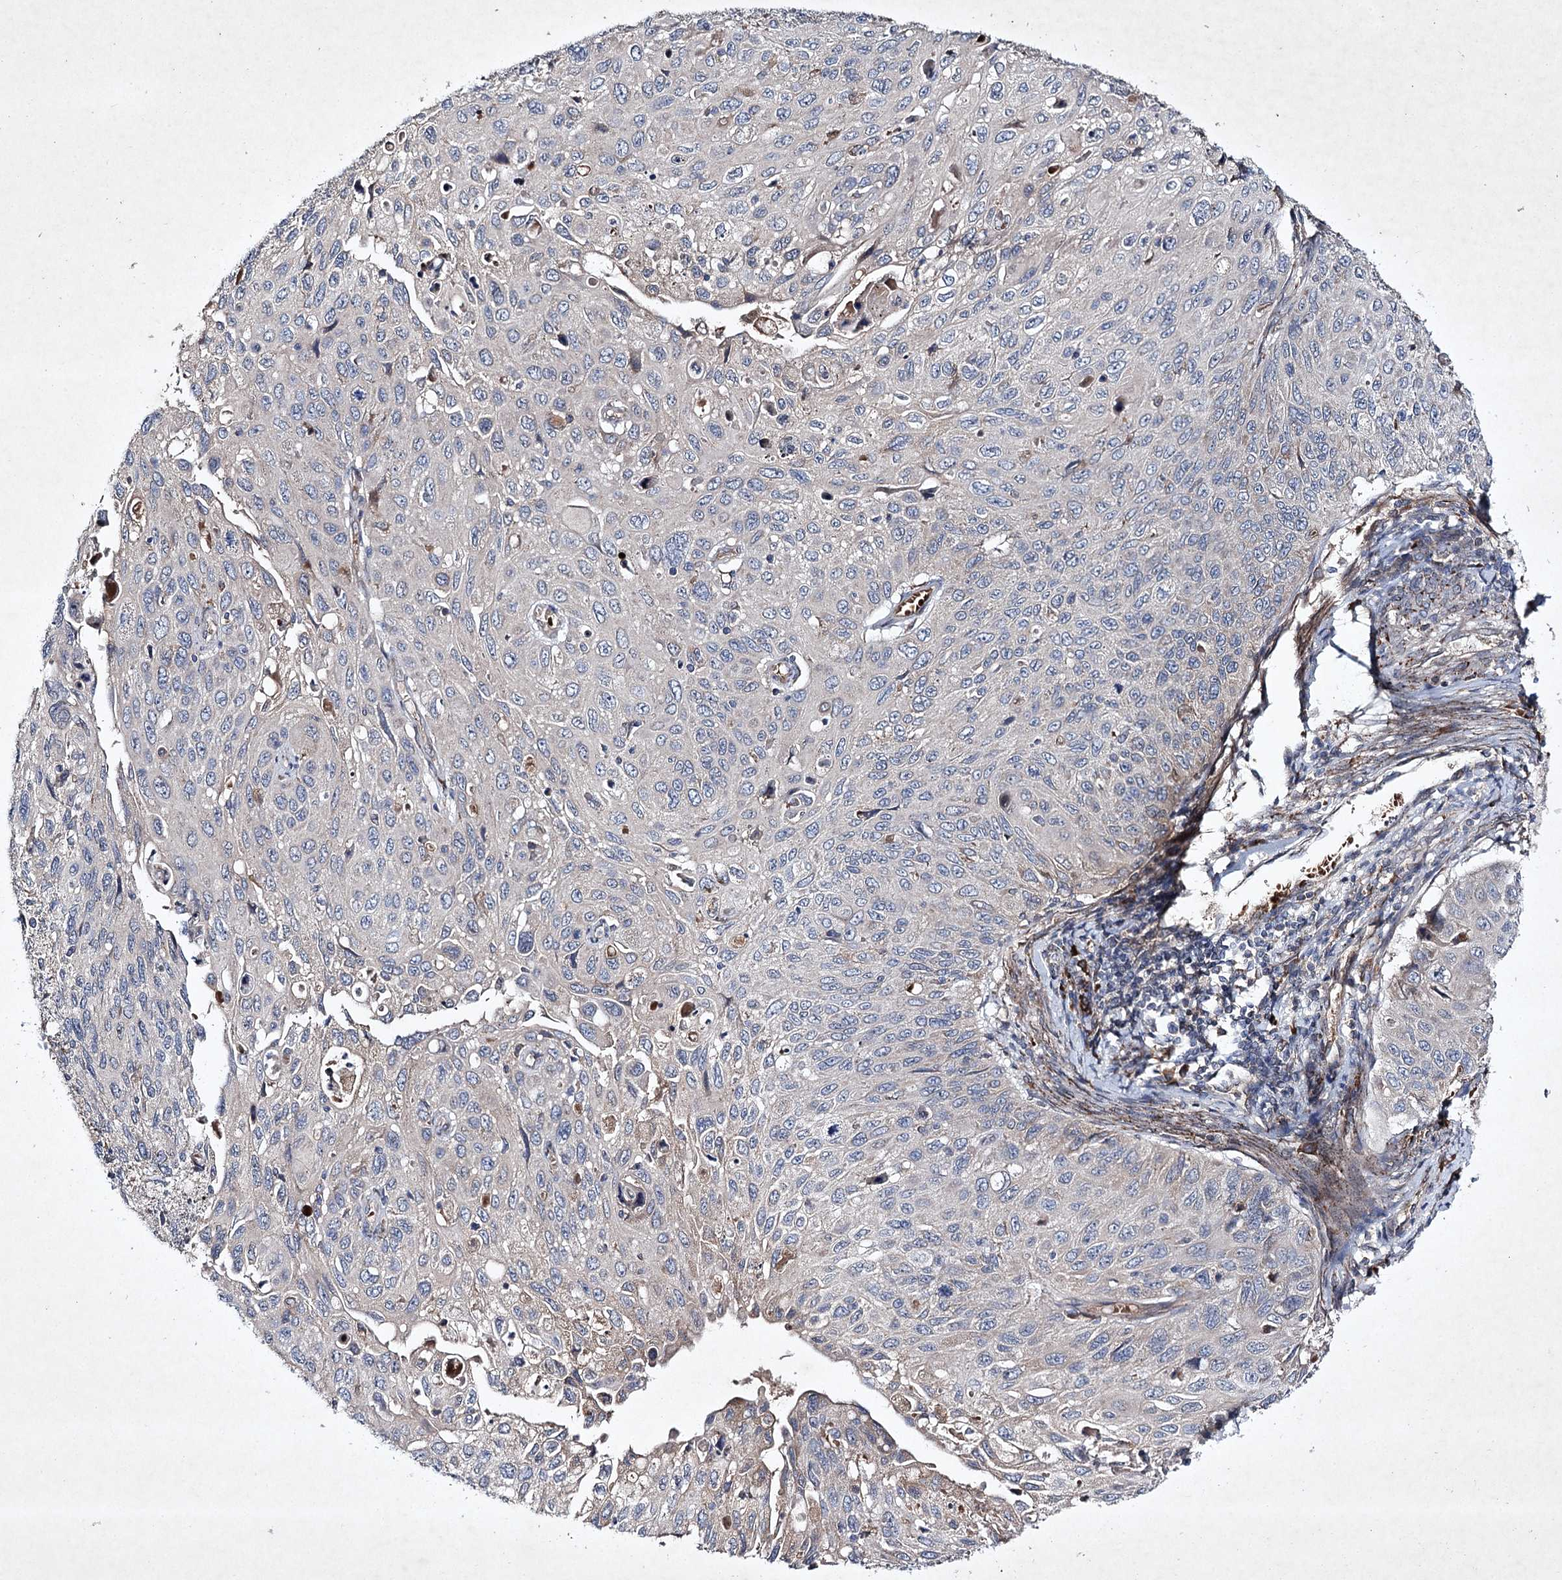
{"staining": {"intensity": "negative", "quantity": "none", "location": "none"}, "tissue": "cervical cancer", "cell_type": "Tumor cells", "image_type": "cancer", "snomed": [{"axis": "morphology", "description": "Squamous cell carcinoma, NOS"}, {"axis": "topography", "description": "Cervix"}], "caption": "The image displays no significant positivity in tumor cells of cervical squamous cell carcinoma.", "gene": "ALG9", "patient": {"sex": "female", "age": 70}}